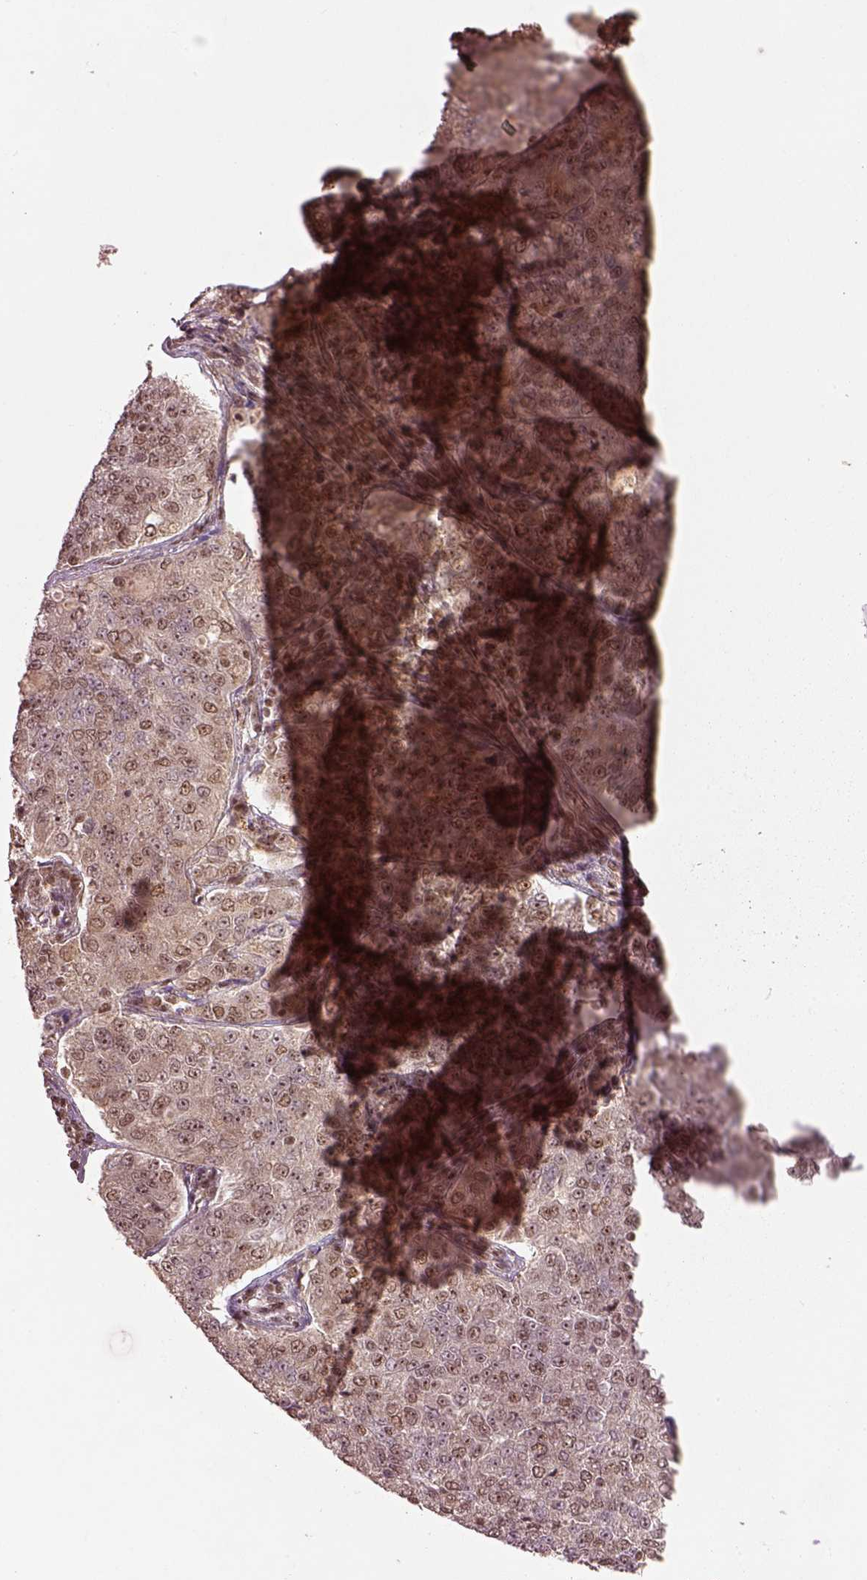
{"staining": {"intensity": "weak", "quantity": "25%-75%", "location": "nuclear"}, "tissue": "endometrial cancer", "cell_type": "Tumor cells", "image_type": "cancer", "snomed": [{"axis": "morphology", "description": "Adenocarcinoma, NOS"}, {"axis": "topography", "description": "Endometrium"}], "caption": "Weak nuclear protein staining is present in approximately 25%-75% of tumor cells in endometrial cancer (adenocarcinoma).", "gene": "BRD9", "patient": {"sex": "female", "age": 43}}